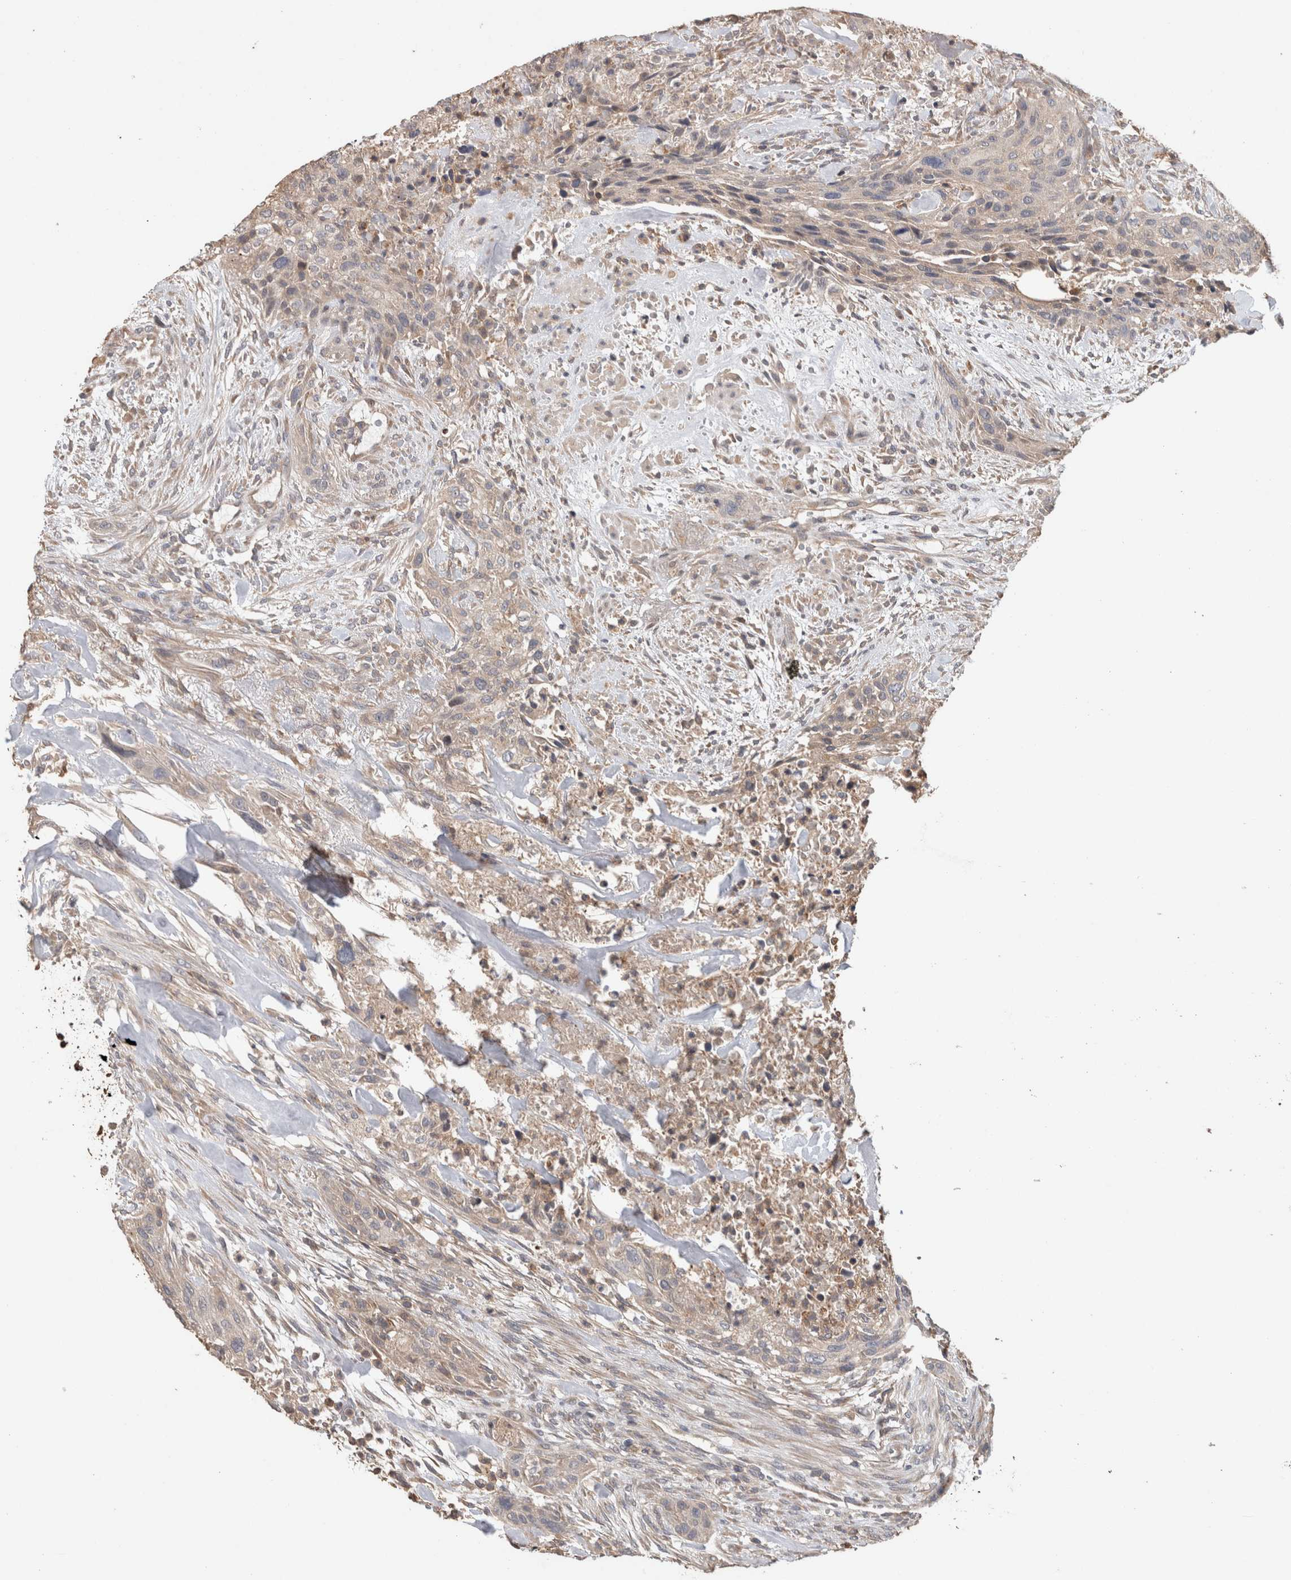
{"staining": {"intensity": "weak", "quantity": "<25%", "location": "cytoplasmic/membranous"}, "tissue": "urothelial cancer", "cell_type": "Tumor cells", "image_type": "cancer", "snomed": [{"axis": "morphology", "description": "Urothelial carcinoma, High grade"}, {"axis": "topography", "description": "Urinary bladder"}], "caption": "A micrograph of high-grade urothelial carcinoma stained for a protein displays no brown staining in tumor cells. The staining is performed using DAB (3,3'-diaminobenzidine) brown chromogen with nuclei counter-stained in using hematoxylin.", "gene": "TRIM5", "patient": {"sex": "male", "age": 35}}